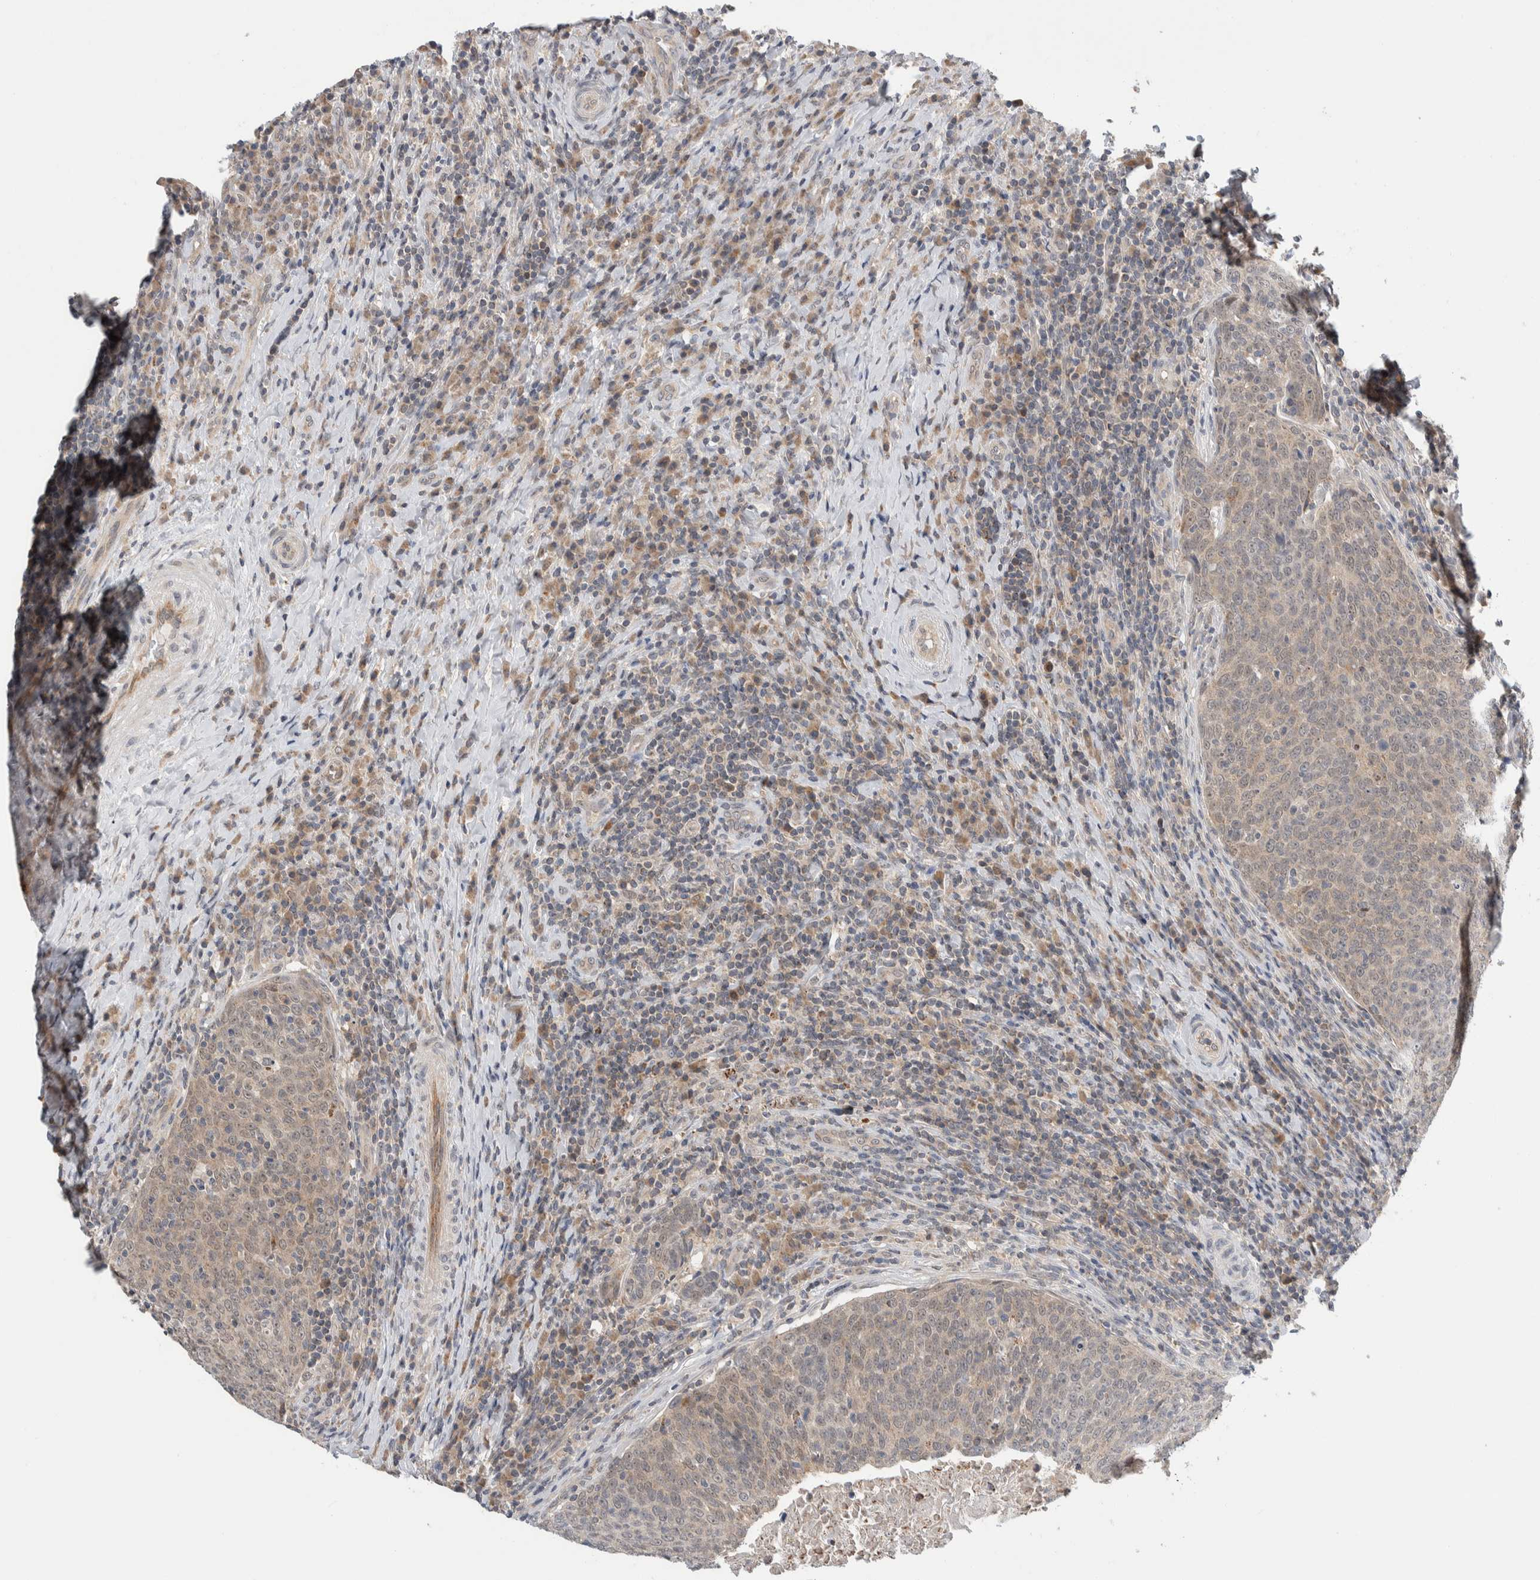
{"staining": {"intensity": "weak", "quantity": ">75%", "location": "cytoplasmic/membranous"}, "tissue": "head and neck cancer", "cell_type": "Tumor cells", "image_type": "cancer", "snomed": [{"axis": "morphology", "description": "Squamous cell carcinoma, NOS"}, {"axis": "morphology", "description": "Squamous cell carcinoma, metastatic, NOS"}, {"axis": "topography", "description": "Lymph node"}, {"axis": "topography", "description": "Head-Neck"}], "caption": "Immunohistochemistry (IHC) of human squamous cell carcinoma (head and neck) shows low levels of weak cytoplasmic/membranous positivity in approximately >75% of tumor cells. The staining was performed using DAB, with brown indicating positive protein expression. Nuclei are stained blue with hematoxylin.", "gene": "SHPK", "patient": {"sex": "male", "age": 62}}